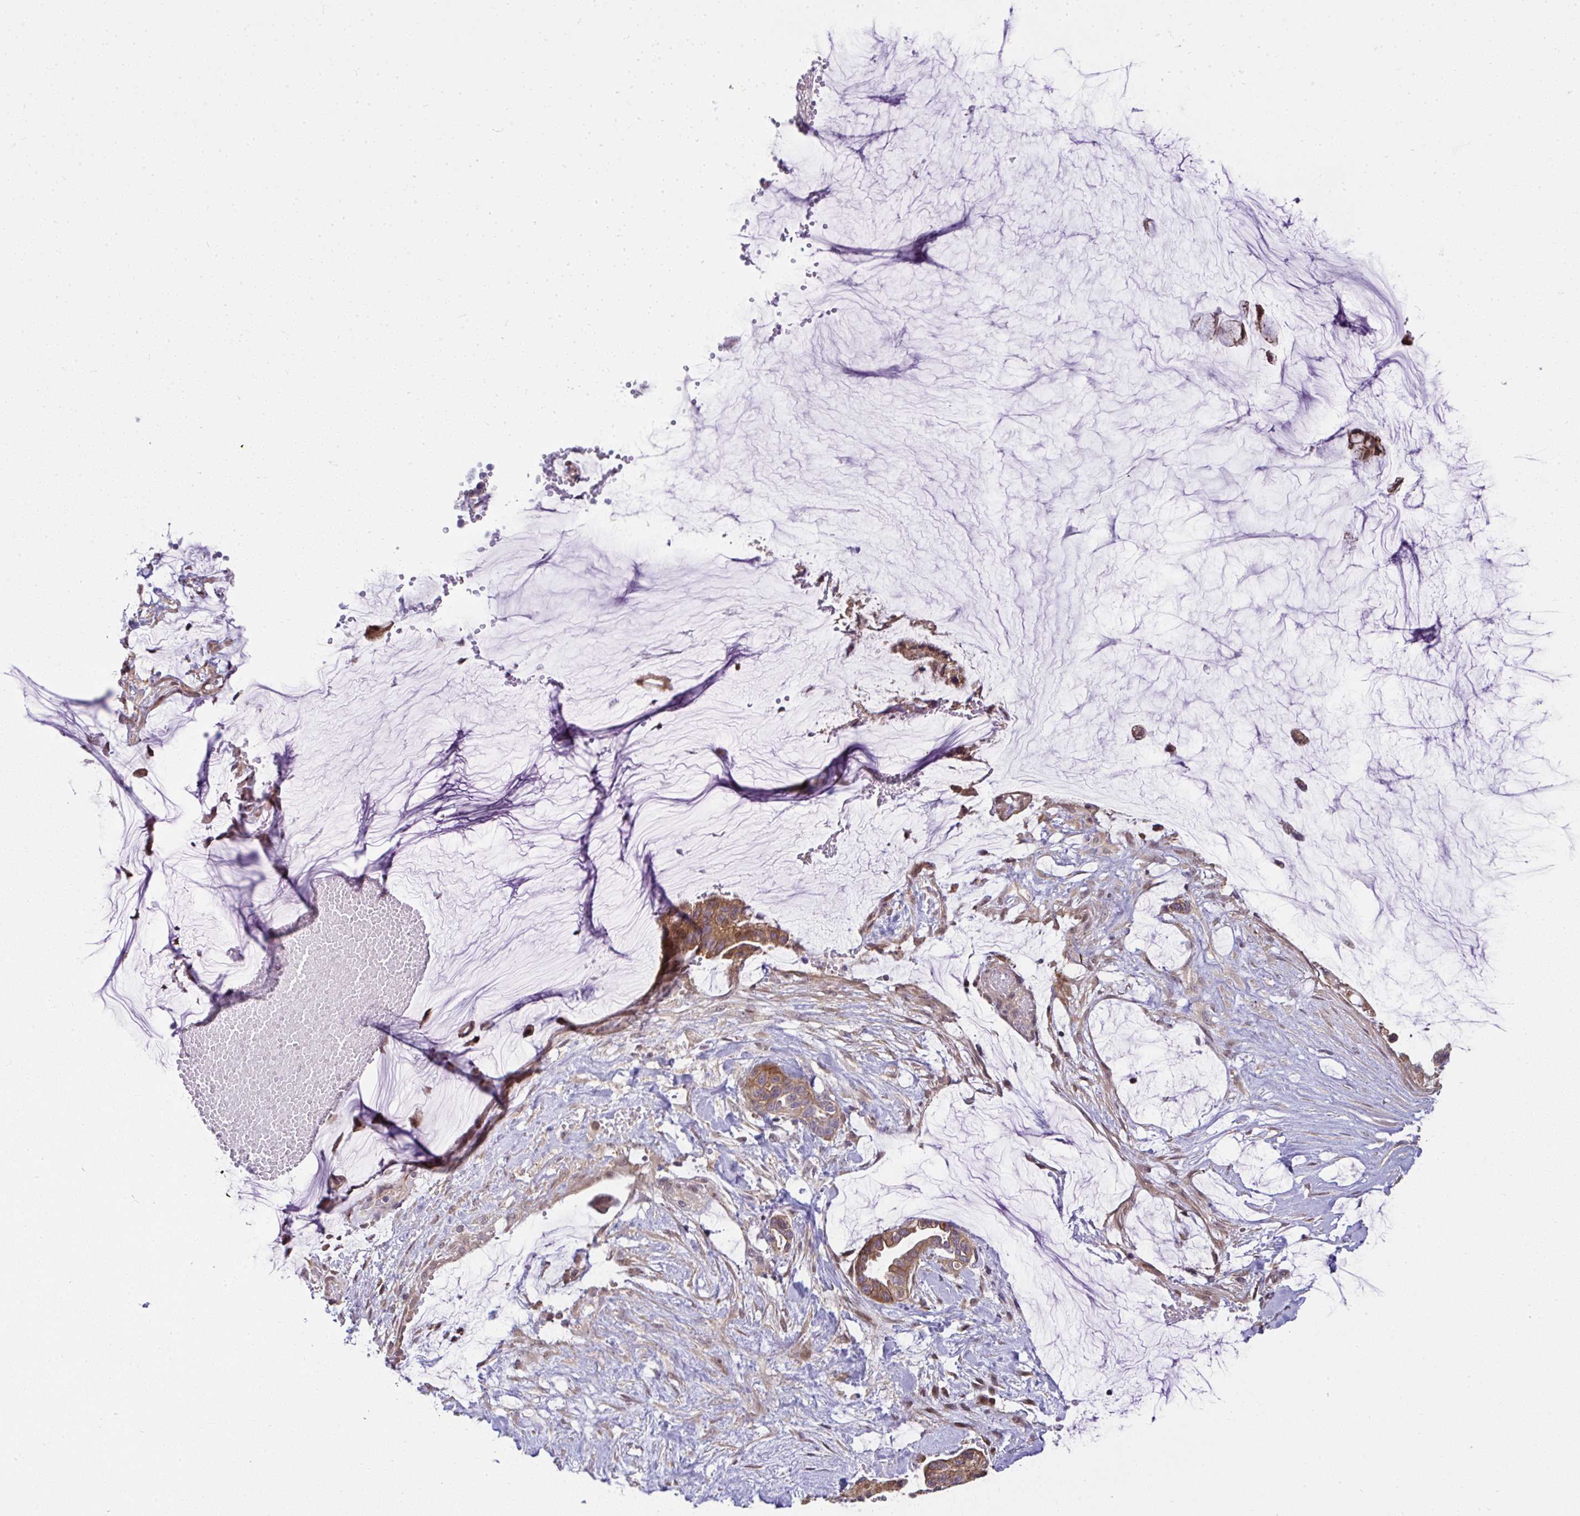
{"staining": {"intensity": "strong", "quantity": ">75%", "location": "cytoplasmic/membranous"}, "tissue": "ovarian cancer", "cell_type": "Tumor cells", "image_type": "cancer", "snomed": [{"axis": "morphology", "description": "Cystadenocarcinoma, mucinous, NOS"}, {"axis": "topography", "description": "Ovary"}], "caption": "Immunohistochemical staining of human ovarian cancer shows high levels of strong cytoplasmic/membranous protein positivity in approximately >75% of tumor cells.", "gene": "RDH14", "patient": {"sex": "female", "age": 39}}